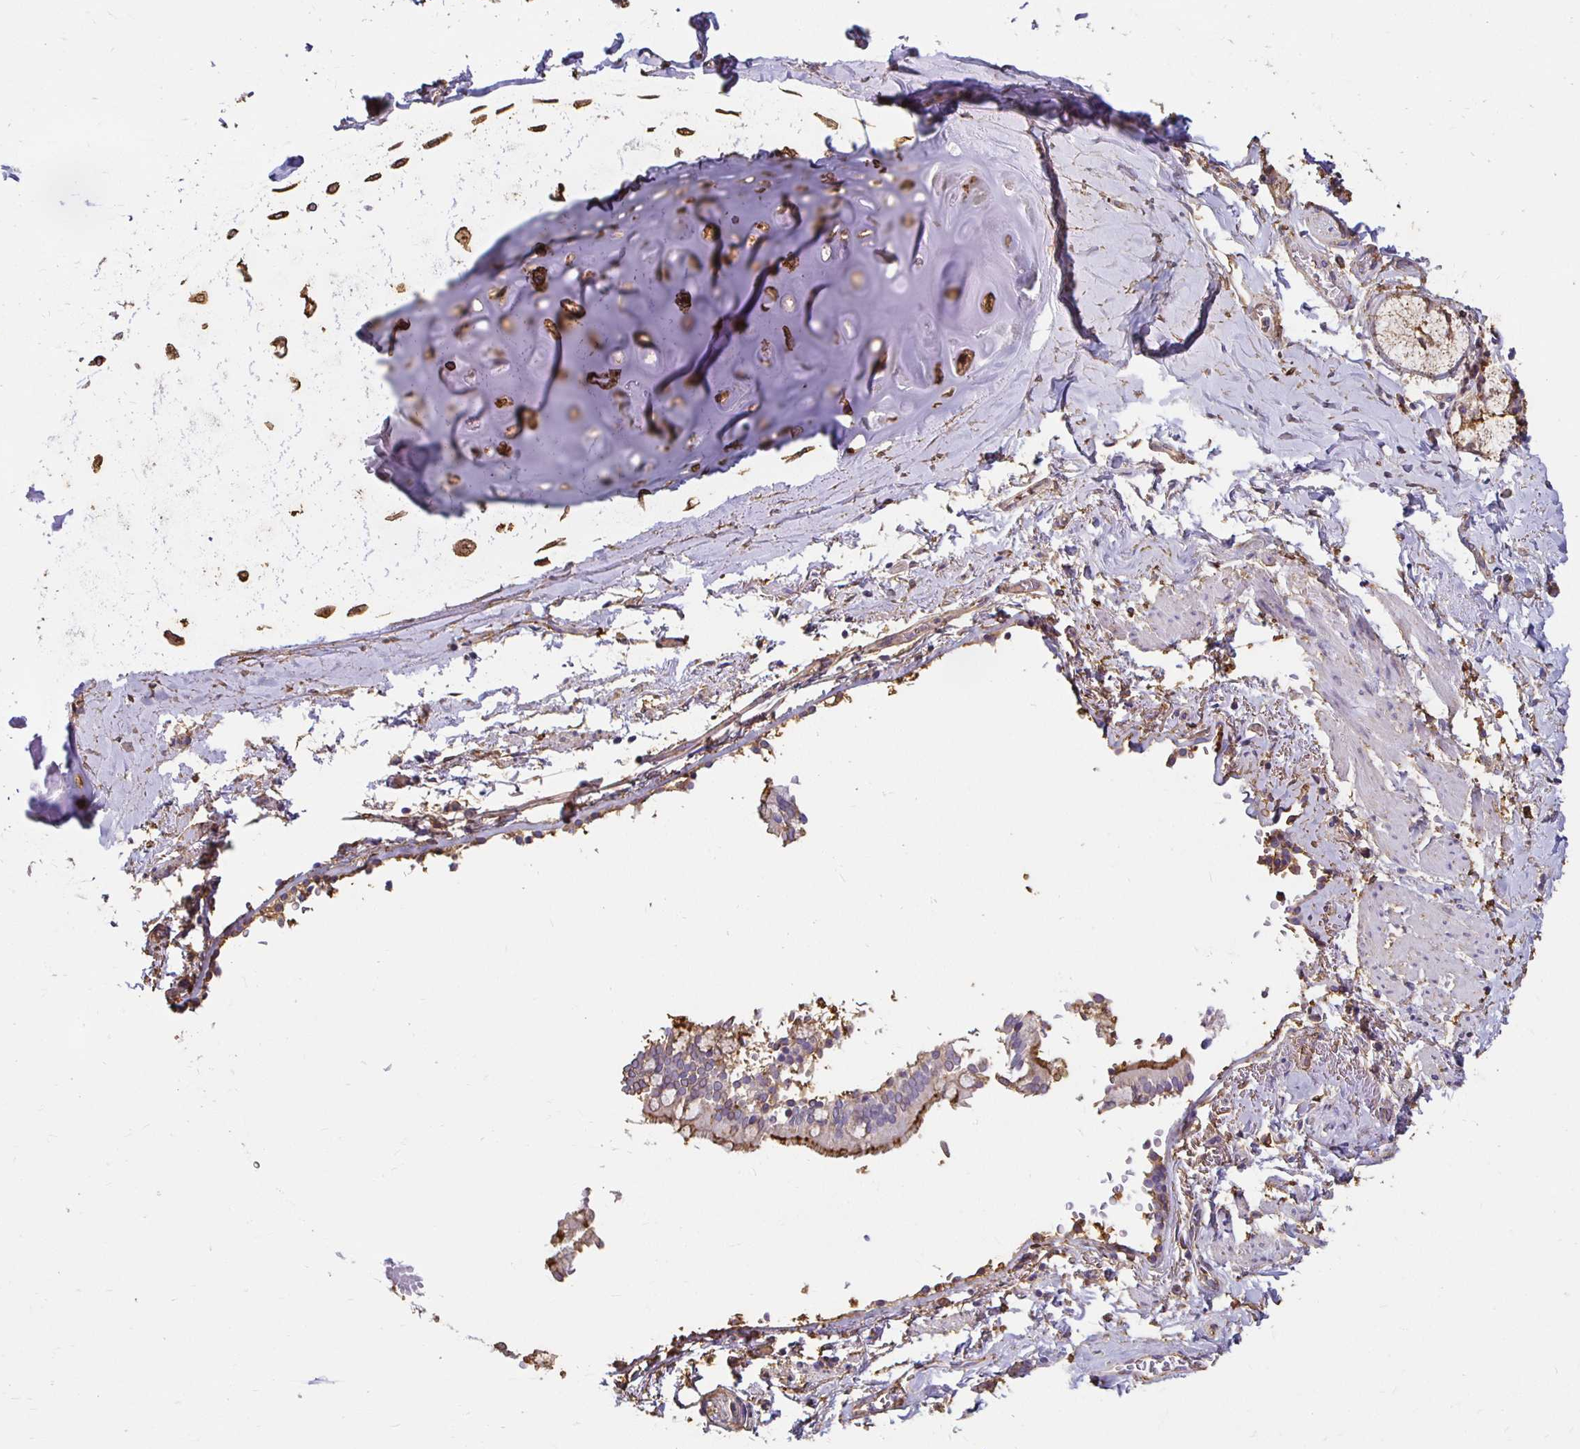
{"staining": {"intensity": "moderate", "quantity": ">75%", "location": "cytoplasmic/membranous"}, "tissue": "soft tissue", "cell_type": "Chondrocytes", "image_type": "normal", "snomed": [{"axis": "morphology", "description": "Normal tissue, NOS"}, {"axis": "topography", "description": "Cartilage tissue"}, {"axis": "topography", "description": "Bronchus"}, {"axis": "topography", "description": "Peripheral nerve tissue"}], "caption": "Chondrocytes demonstrate medium levels of moderate cytoplasmic/membranous staining in about >75% of cells in normal human soft tissue.", "gene": "TAS1R3", "patient": {"sex": "male", "age": 67}}